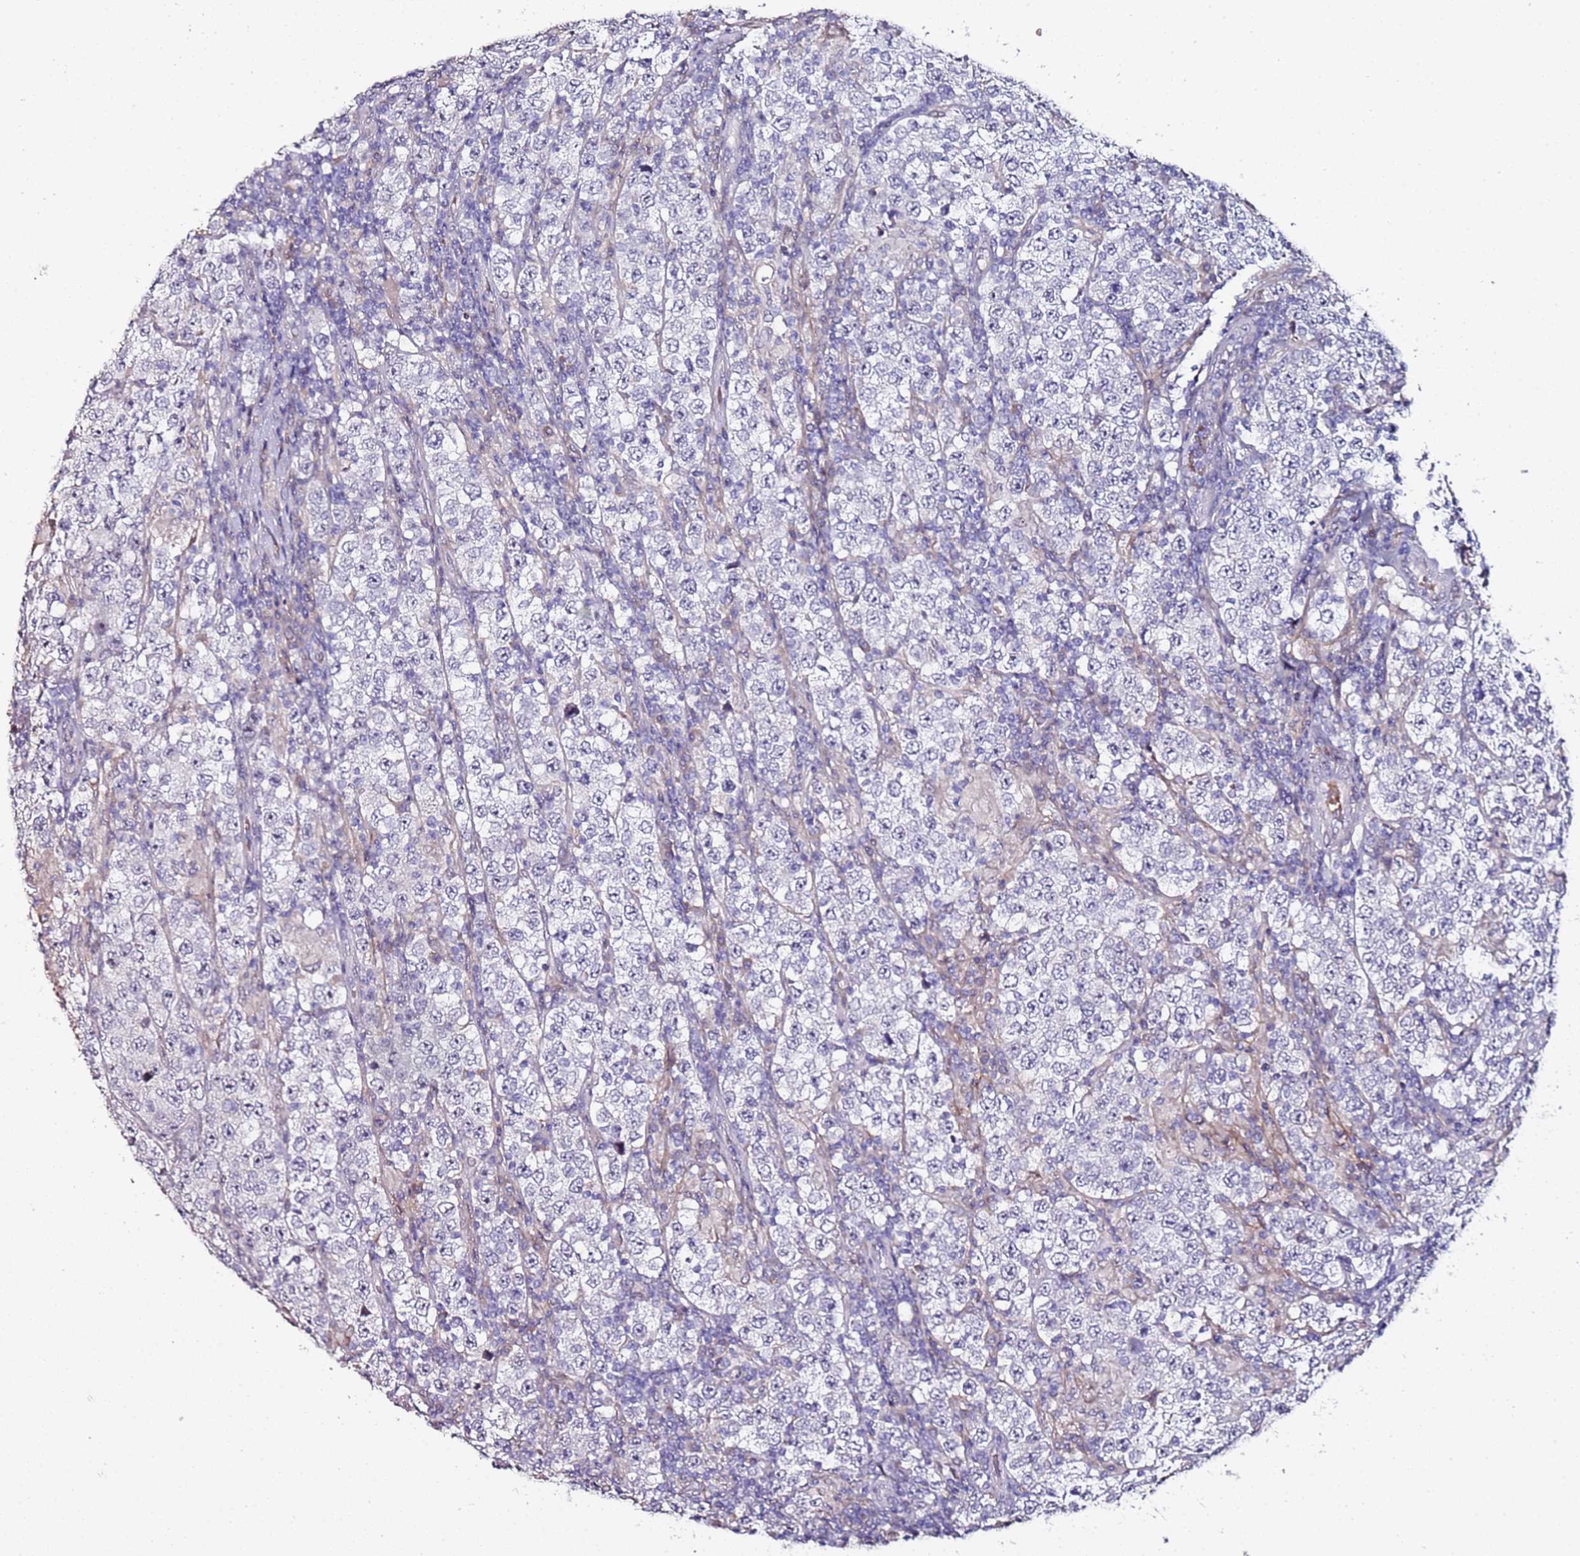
{"staining": {"intensity": "negative", "quantity": "none", "location": "none"}, "tissue": "testis cancer", "cell_type": "Tumor cells", "image_type": "cancer", "snomed": [{"axis": "morphology", "description": "Normal tissue, NOS"}, {"axis": "morphology", "description": "Urothelial carcinoma, High grade"}, {"axis": "morphology", "description": "Seminoma, NOS"}, {"axis": "morphology", "description": "Carcinoma, Embryonal, NOS"}, {"axis": "topography", "description": "Urinary bladder"}, {"axis": "topography", "description": "Testis"}], "caption": "Tumor cells show no significant protein staining in testis cancer. The staining is performed using DAB (3,3'-diaminobenzidine) brown chromogen with nuclei counter-stained in using hematoxylin.", "gene": "C3orf80", "patient": {"sex": "male", "age": 41}}